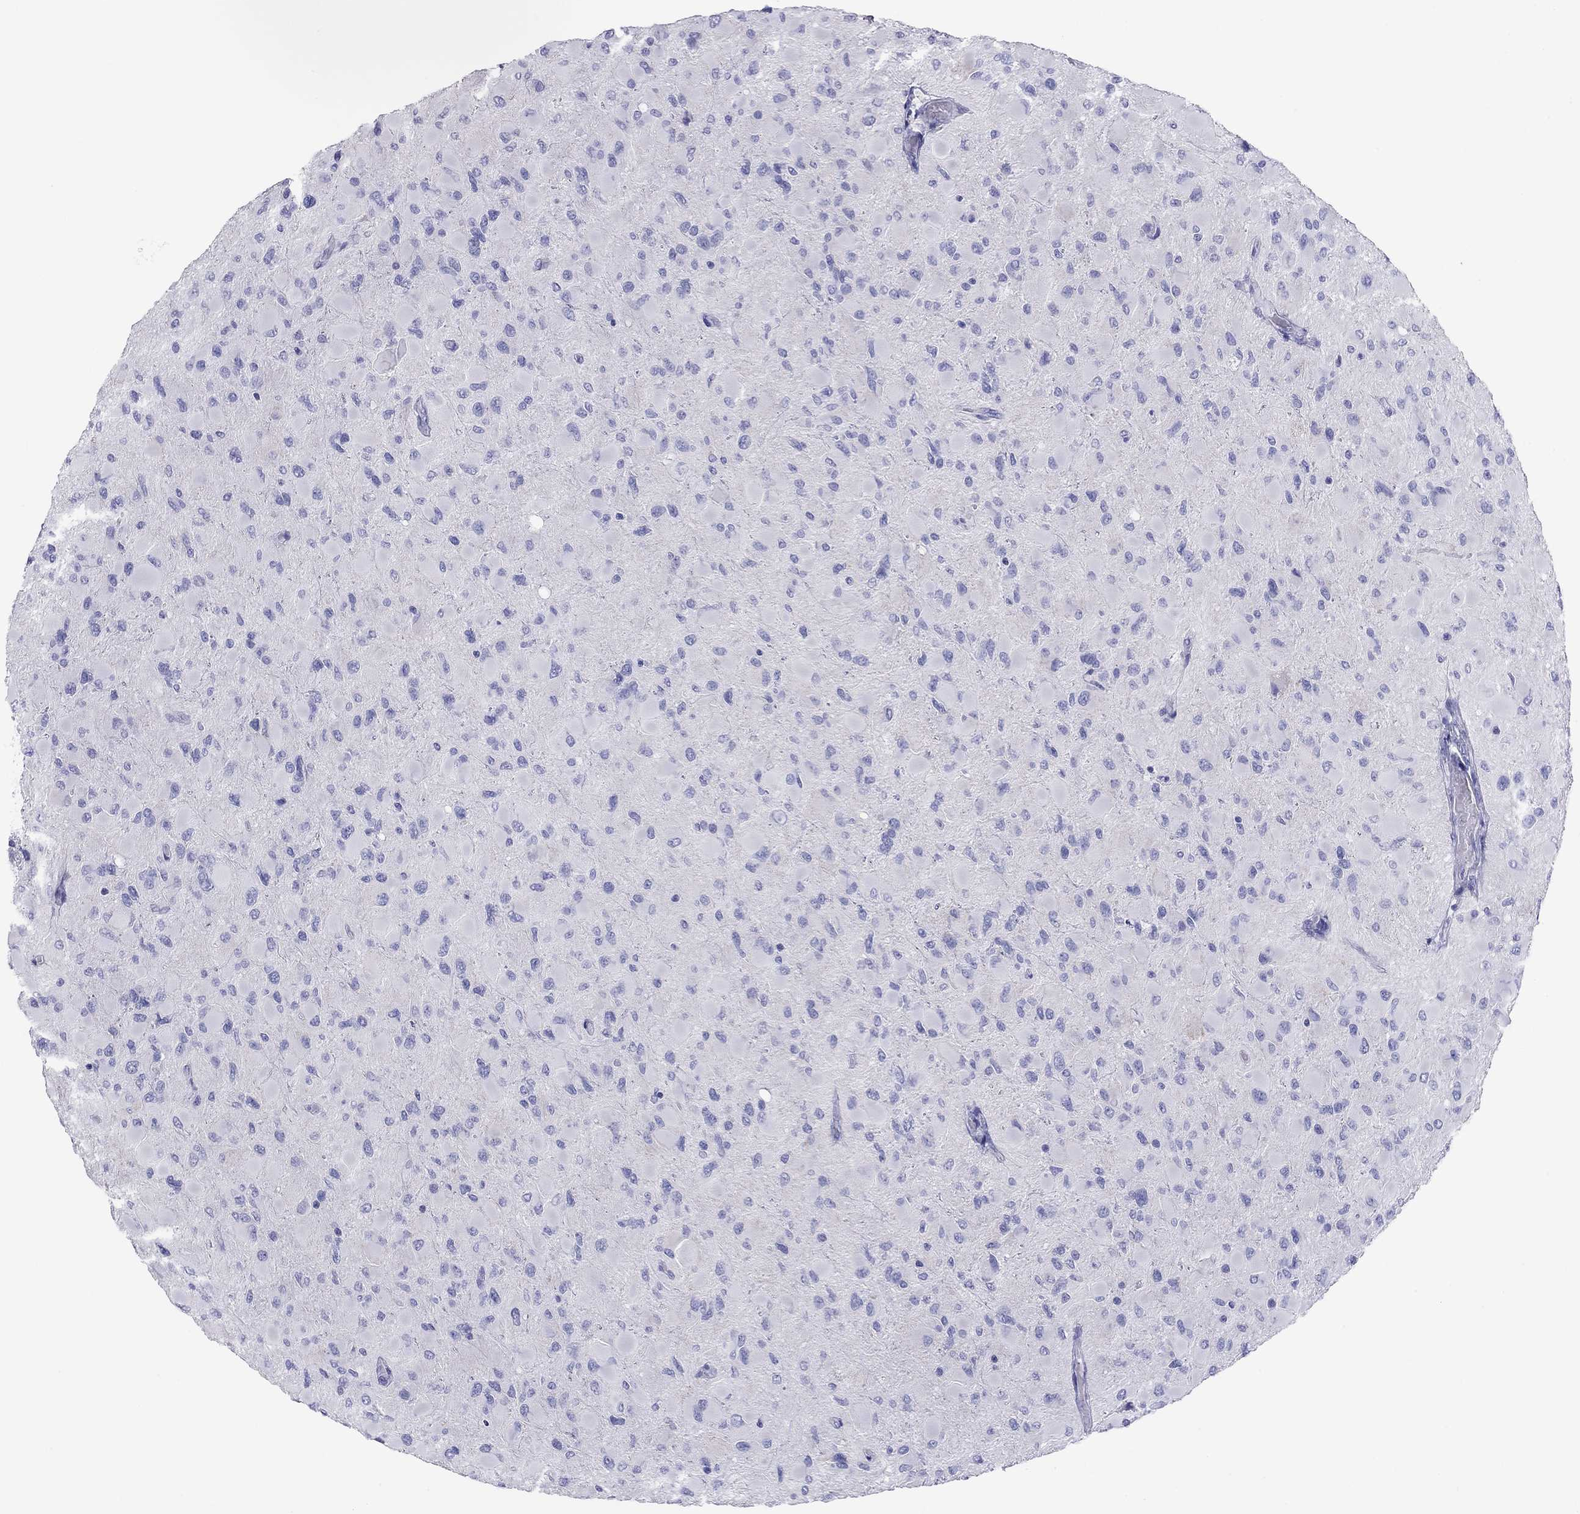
{"staining": {"intensity": "negative", "quantity": "none", "location": "none"}, "tissue": "glioma", "cell_type": "Tumor cells", "image_type": "cancer", "snomed": [{"axis": "morphology", "description": "Glioma, malignant, High grade"}, {"axis": "topography", "description": "Cerebral cortex"}], "caption": "Protein analysis of glioma demonstrates no significant positivity in tumor cells. (Brightfield microscopy of DAB IHC at high magnification).", "gene": "DPY19L2", "patient": {"sex": "female", "age": 36}}